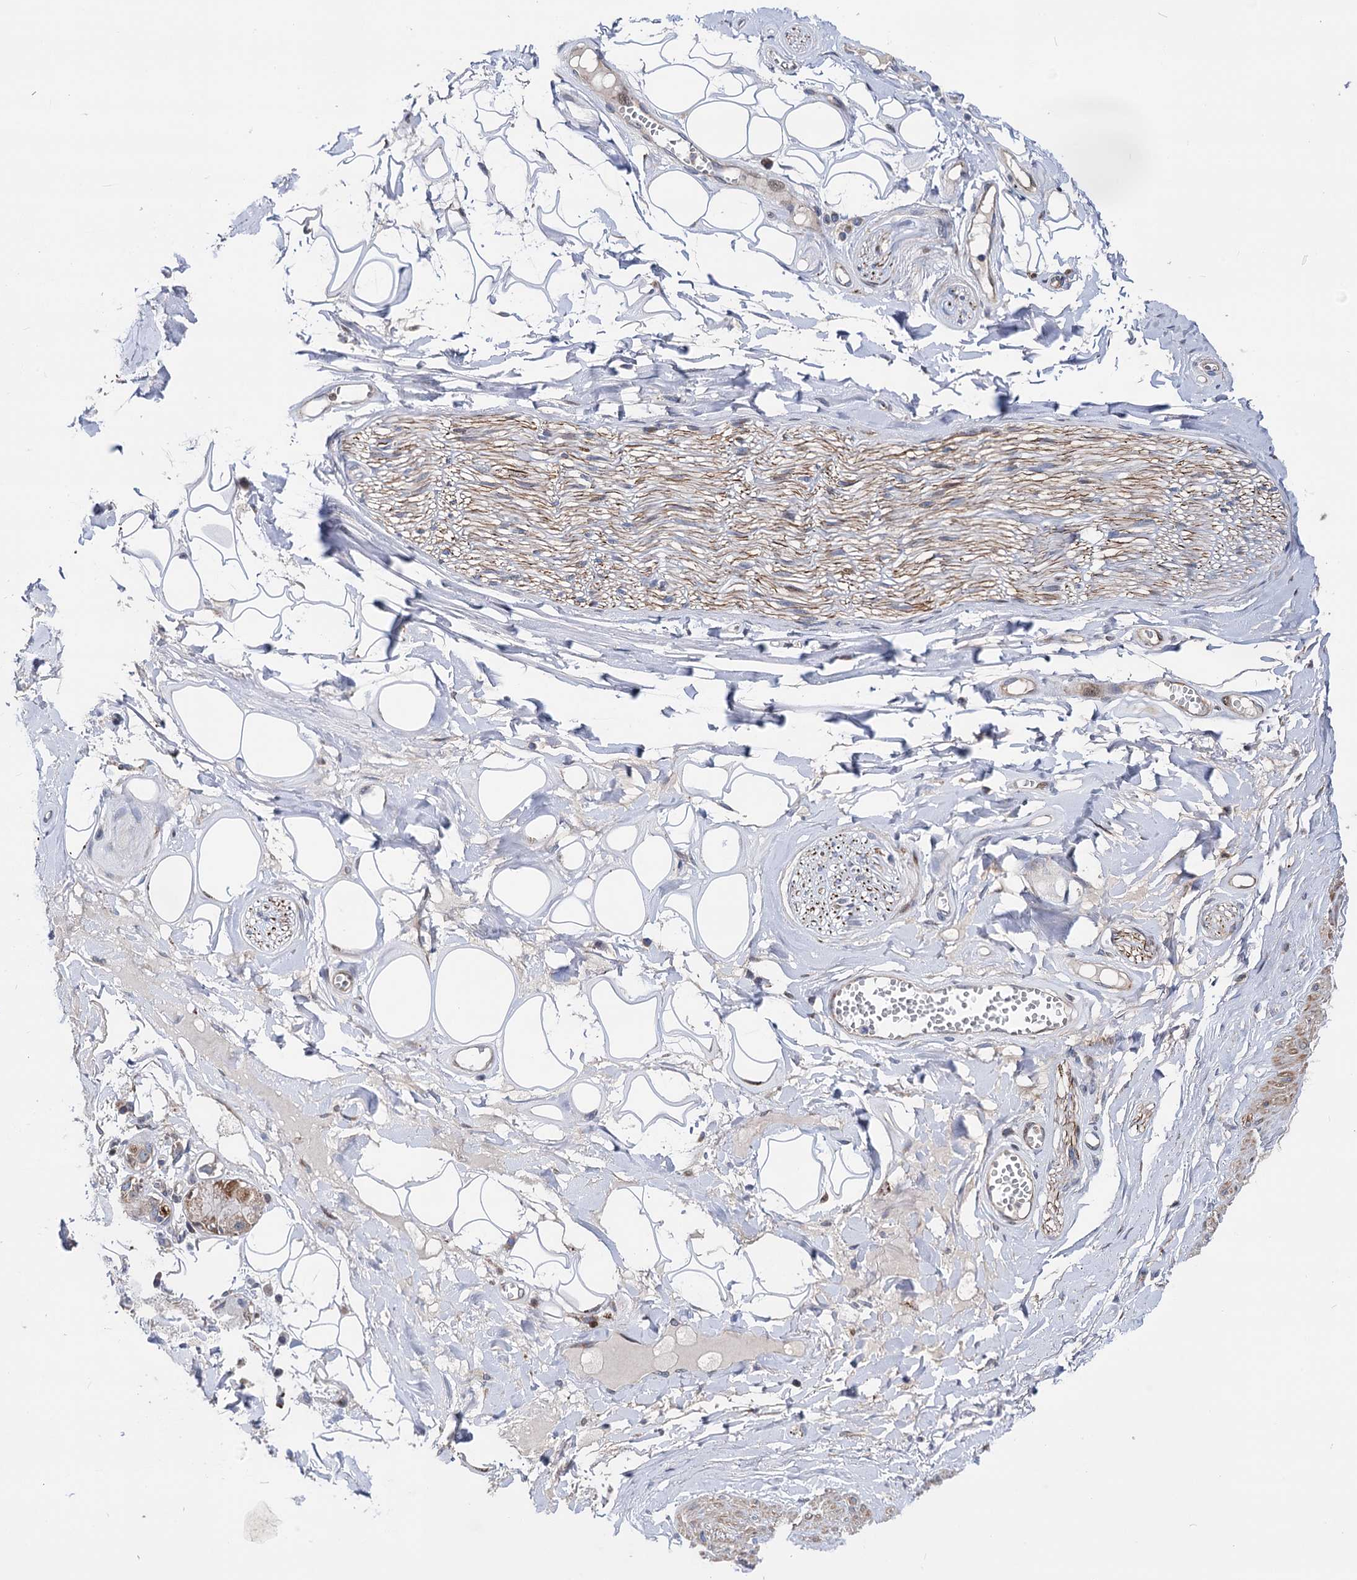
{"staining": {"intensity": "negative", "quantity": "none", "location": "none"}, "tissue": "adipose tissue", "cell_type": "Adipocytes", "image_type": "normal", "snomed": [{"axis": "morphology", "description": "Normal tissue, NOS"}, {"axis": "morphology", "description": "Inflammation, NOS"}, {"axis": "topography", "description": "Salivary gland"}, {"axis": "topography", "description": "Peripheral nerve tissue"}], "caption": "This photomicrograph is of benign adipose tissue stained with IHC to label a protein in brown with the nuclei are counter-stained blue. There is no positivity in adipocytes.", "gene": "UBR1", "patient": {"sex": "female", "age": 75}}